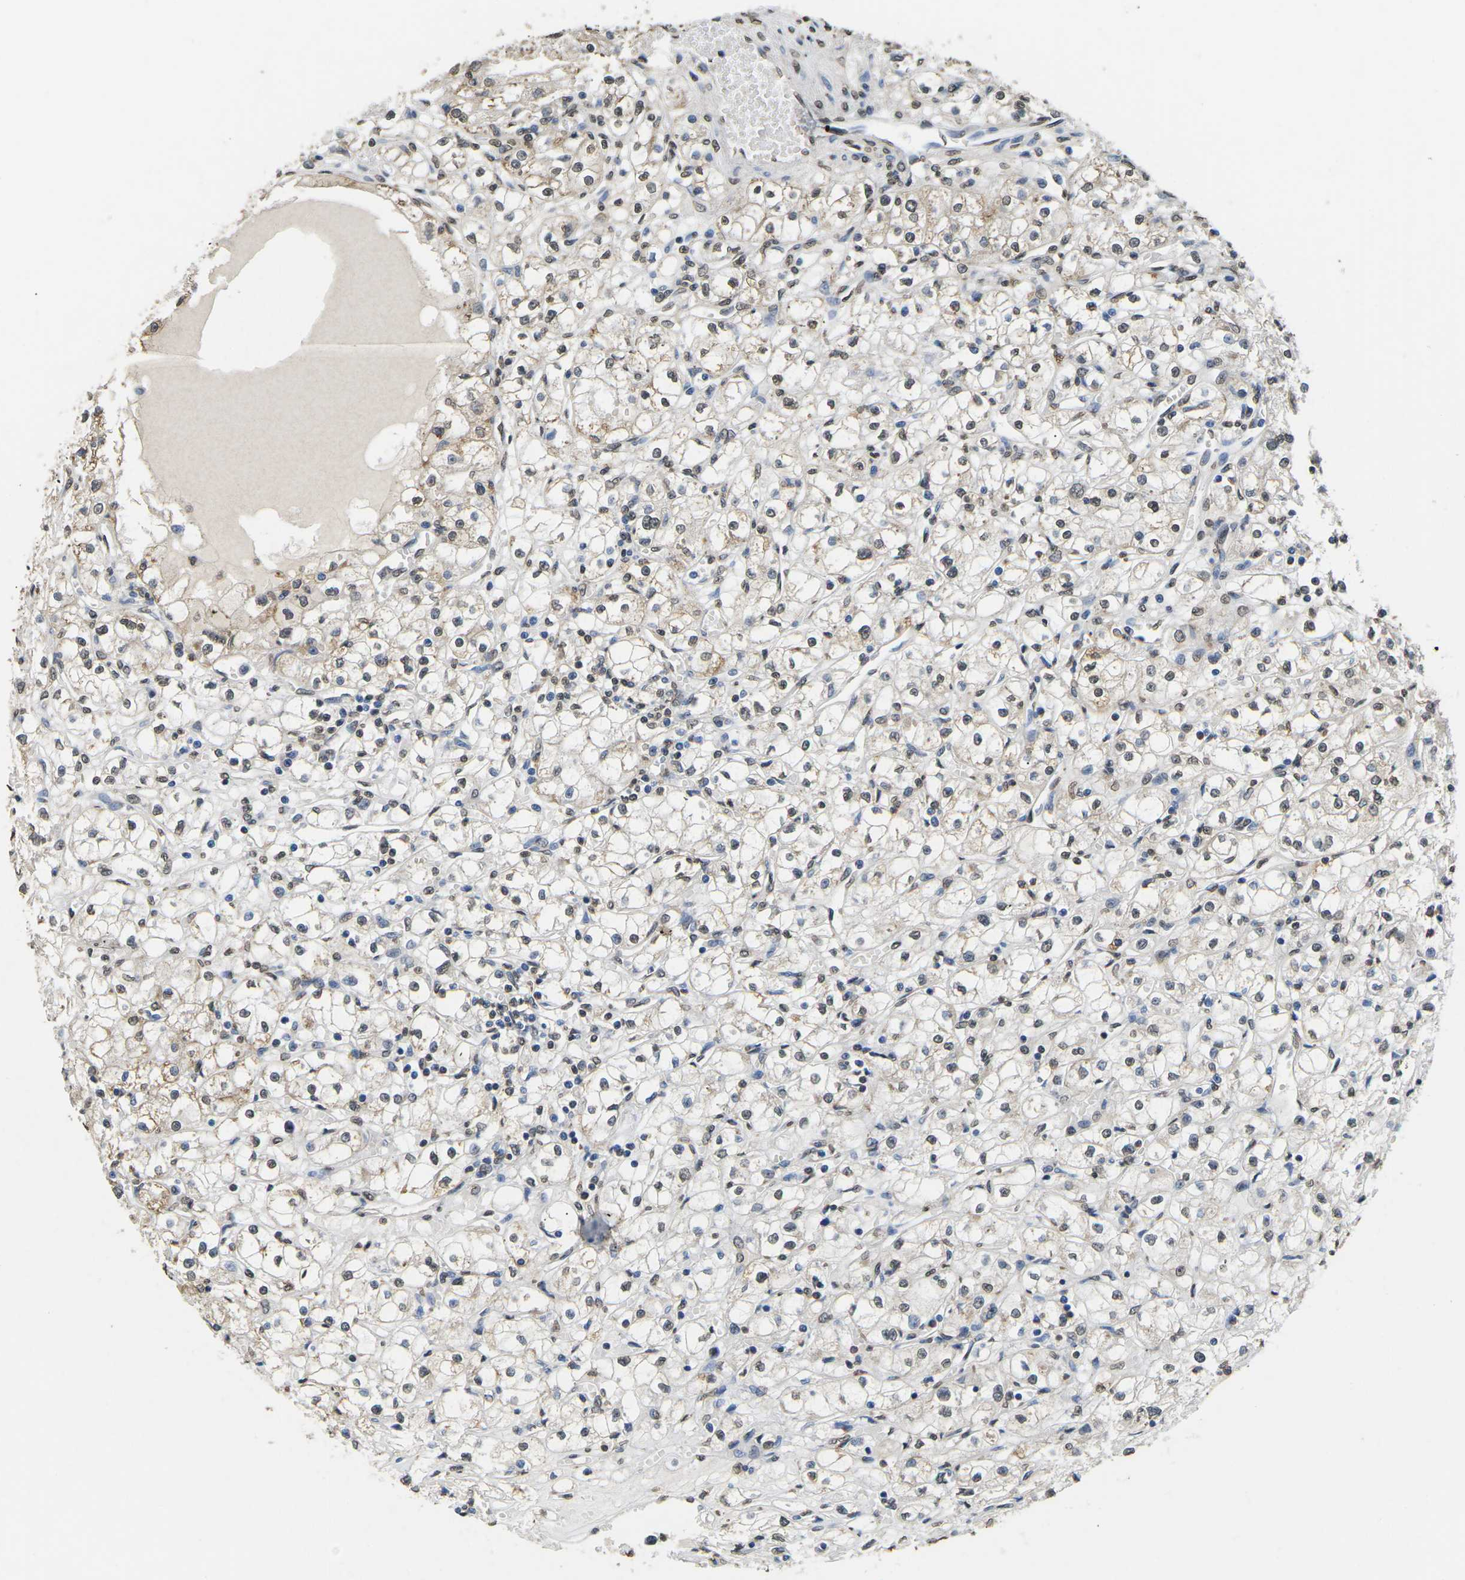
{"staining": {"intensity": "weak", "quantity": "<25%", "location": "cytoplasmic/membranous"}, "tissue": "renal cancer", "cell_type": "Tumor cells", "image_type": "cancer", "snomed": [{"axis": "morphology", "description": "Adenocarcinoma, NOS"}, {"axis": "topography", "description": "Kidney"}], "caption": "IHC image of adenocarcinoma (renal) stained for a protein (brown), which demonstrates no positivity in tumor cells.", "gene": "SCNN1B", "patient": {"sex": "male", "age": 56}}